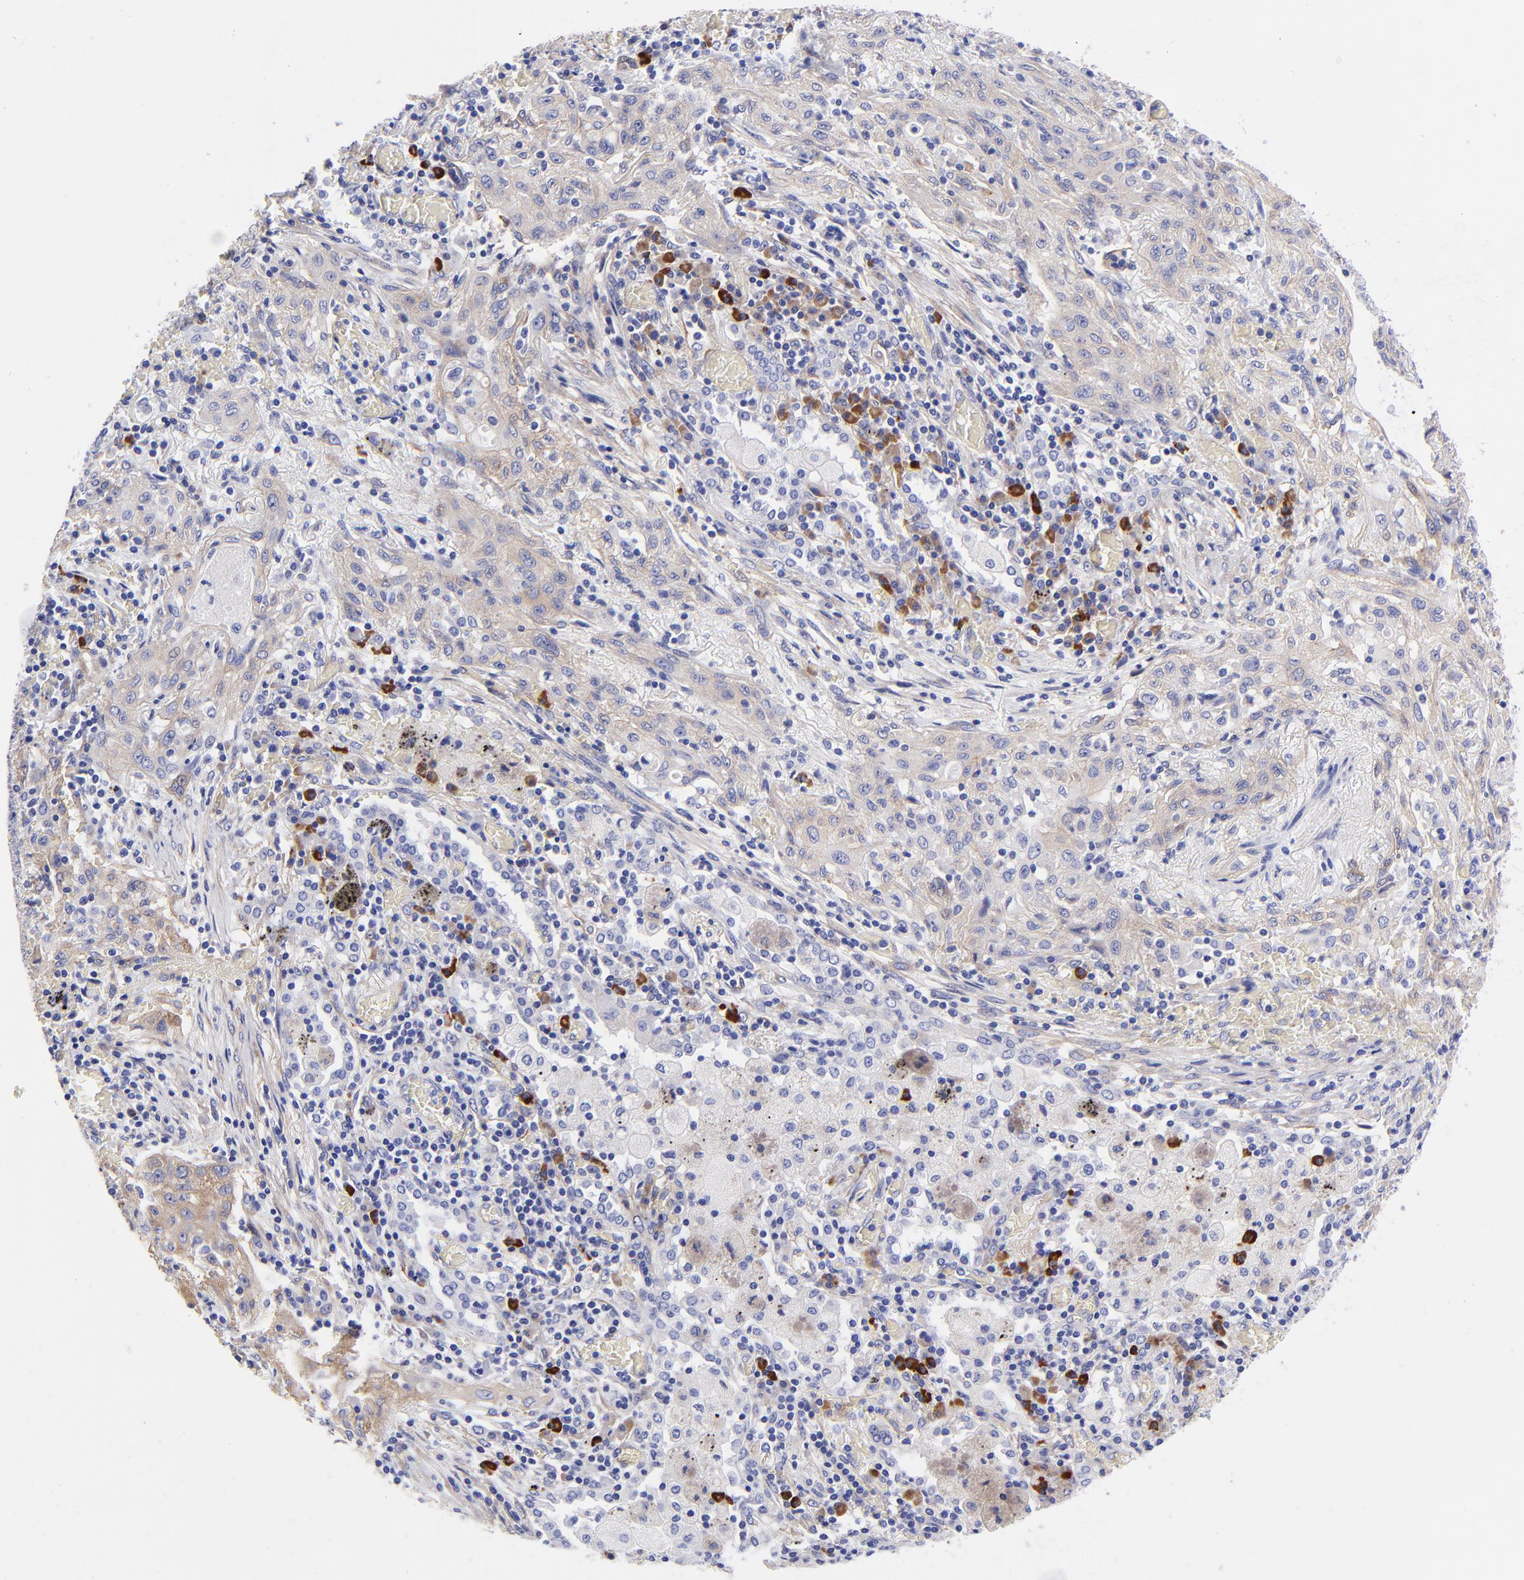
{"staining": {"intensity": "moderate", "quantity": "25%-75%", "location": "cytoplasmic/membranous"}, "tissue": "lung cancer", "cell_type": "Tumor cells", "image_type": "cancer", "snomed": [{"axis": "morphology", "description": "Squamous cell carcinoma, NOS"}, {"axis": "topography", "description": "Lung"}], "caption": "Immunohistochemistry staining of lung cancer (squamous cell carcinoma), which demonstrates medium levels of moderate cytoplasmic/membranous staining in approximately 25%-75% of tumor cells indicating moderate cytoplasmic/membranous protein staining. The staining was performed using DAB (brown) for protein detection and nuclei were counterstained in hematoxylin (blue).", "gene": "PPFIBP1", "patient": {"sex": "female", "age": 47}}